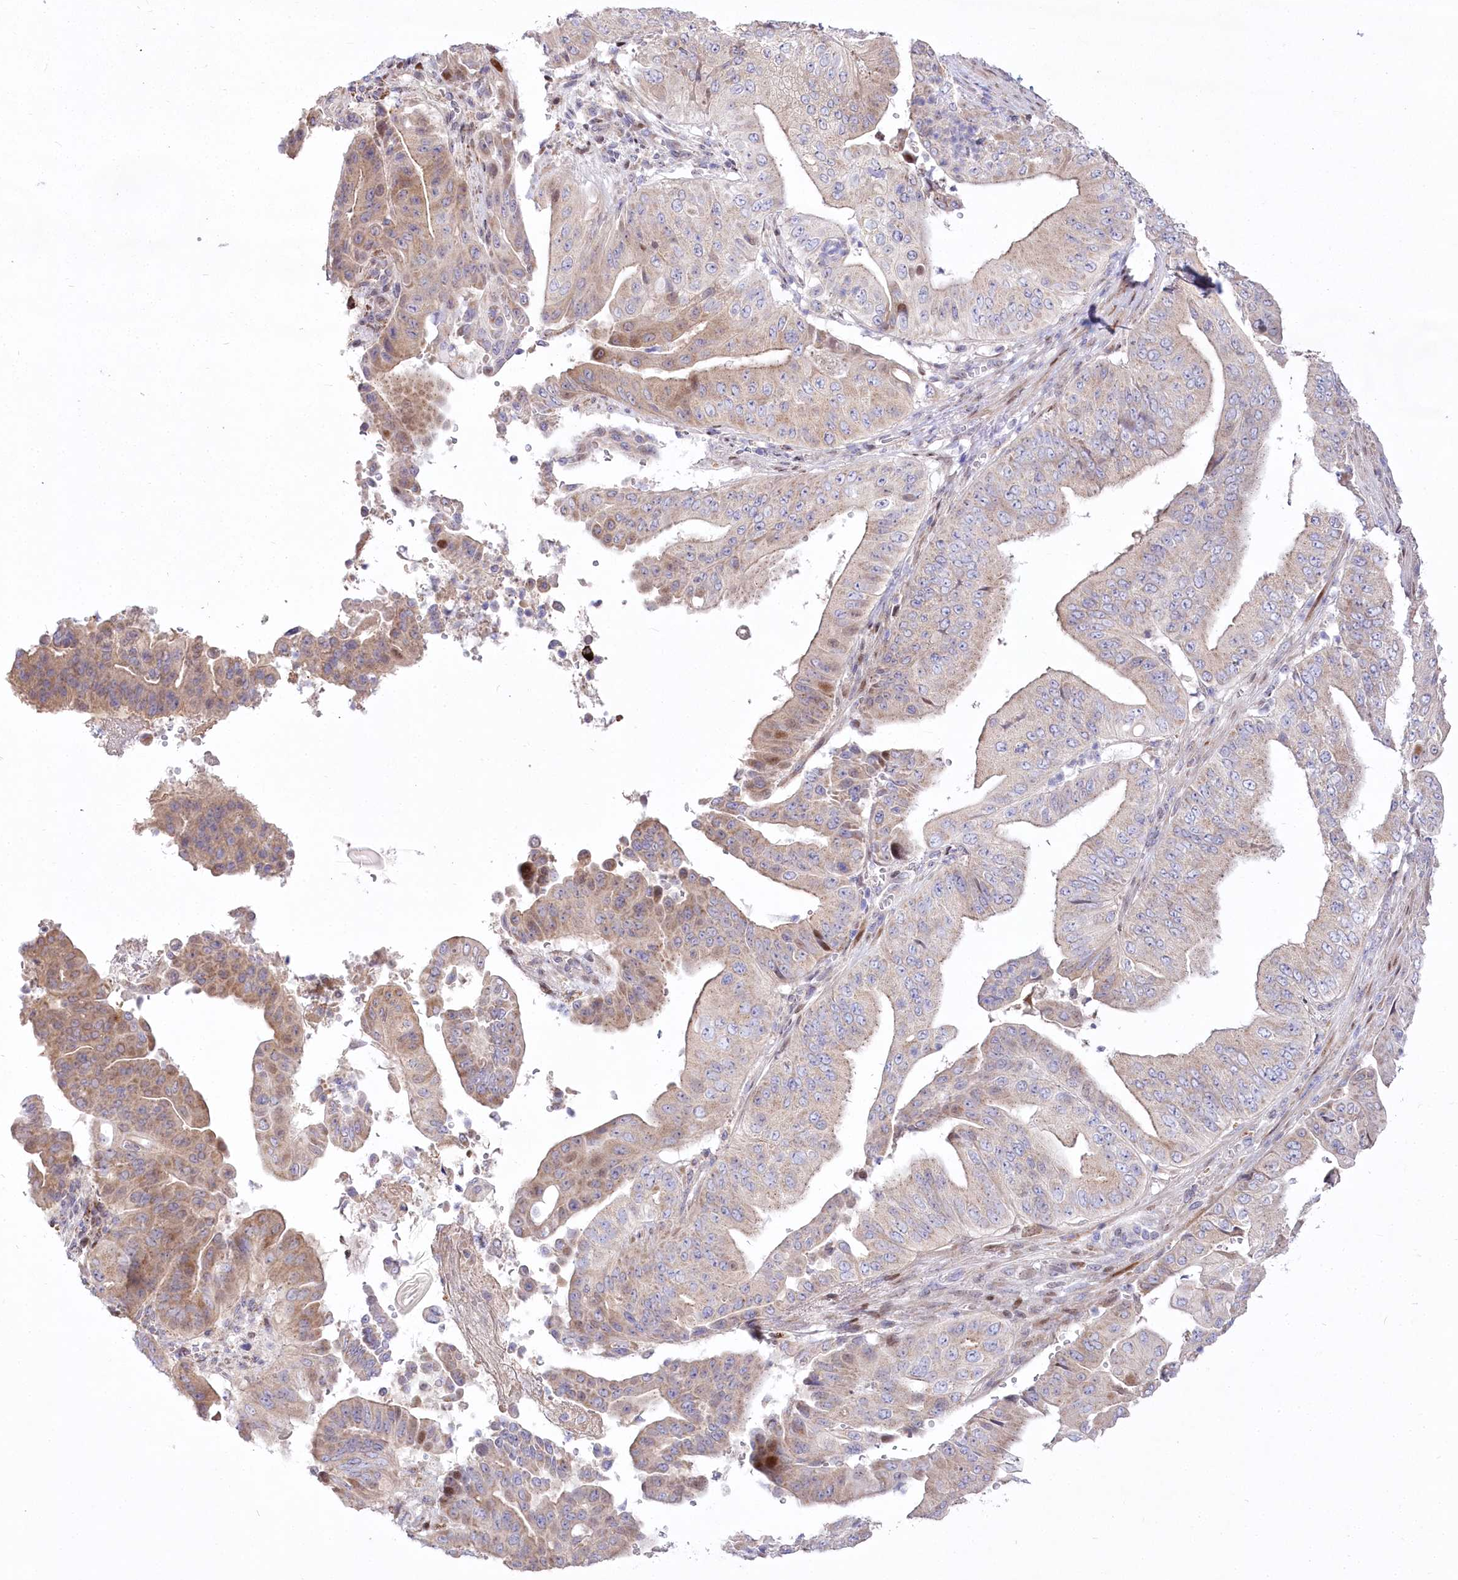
{"staining": {"intensity": "moderate", "quantity": "<25%", "location": "cytoplasmic/membranous,nuclear"}, "tissue": "pancreatic cancer", "cell_type": "Tumor cells", "image_type": "cancer", "snomed": [{"axis": "morphology", "description": "Adenocarcinoma, NOS"}, {"axis": "topography", "description": "Pancreas"}], "caption": "This is an image of IHC staining of pancreatic adenocarcinoma, which shows moderate positivity in the cytoplasmic/membranous and nuclear of tumor cells.", "gene": "CEP164", "patient": {"sex": "female", "age": 77}}